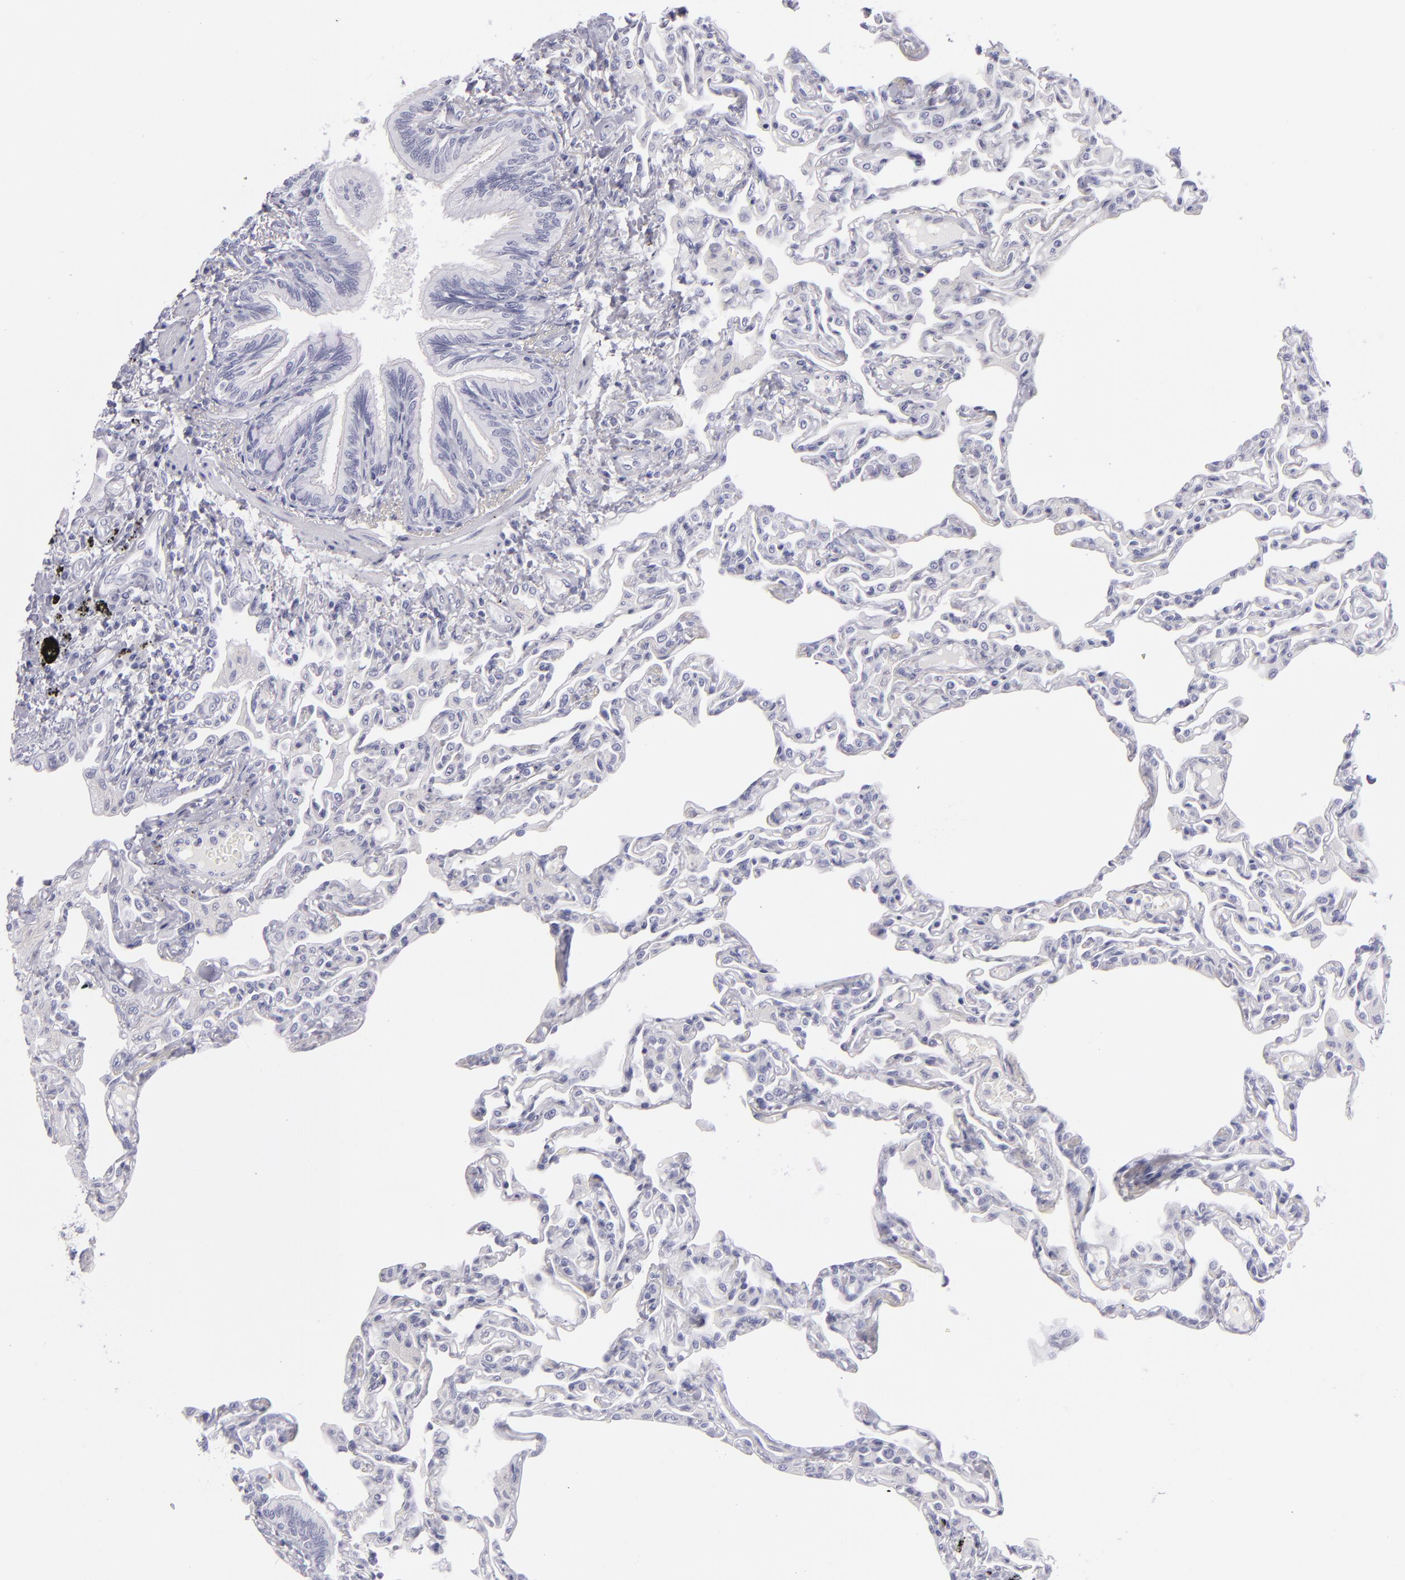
{"staining": {"intensity": "negative", "quantity": "none", "location": "none"}, "tissue": "lung", "cell_type": "Alveolar cells", "image_type": "normal", "snomed": [{"axis": "morphology", "description": "Normal tissue, NOS"}, {"axis": "topography", "description": "Lung"}], "caption": "Alveolar cells show no significant protein expression in benign lung. (DAB IHC with hematoxylin counter stain).", "gene": "VIL1", "patient": {"sex": "female", "age": 49}}